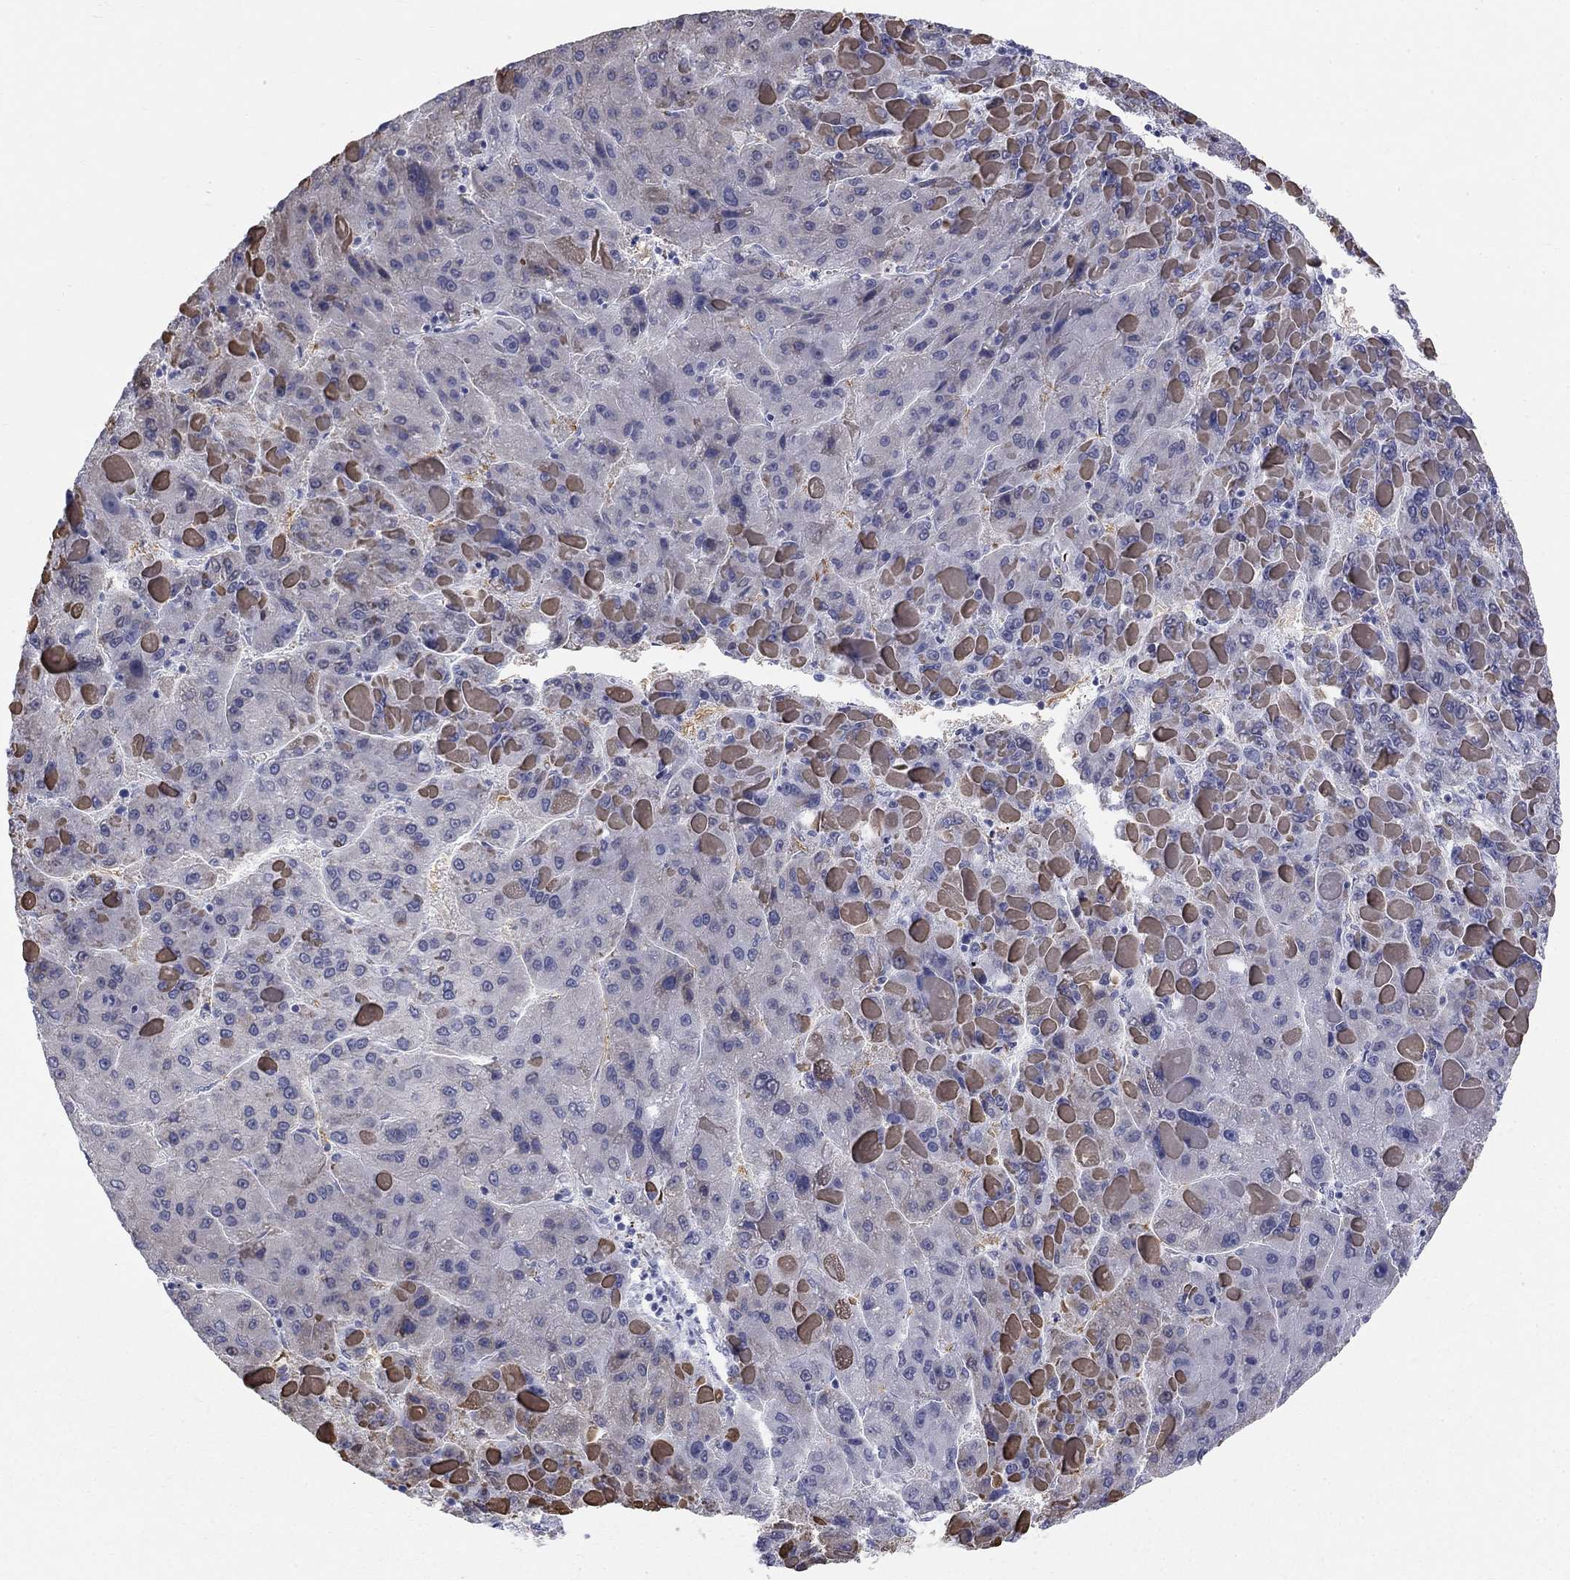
{"staining": {"intensity": "weak", "quantity": "25%-75%", "location": "cytoplasmic/membranous"}, "tissue": "liver cancer", "cell_type": "Tumor cells", "image_type": "cancer", "snomed": [{"axis": "morphology", "description": "Carcinoma, Hepatocellular, NOS"}, {"axis": "topography", "description": "Liver"}], "caption": "A low amount of weak cytoplasmic/membranous staining is present in about 25%-75% of tumor cells in liver cancer tissue. (DAB (3,3'-diaminobenzidine) IHC, brown staining for protein, blue staining for nuclei).", "gene": "DMTN", "patient": {"sex": "female", "age": 82}}